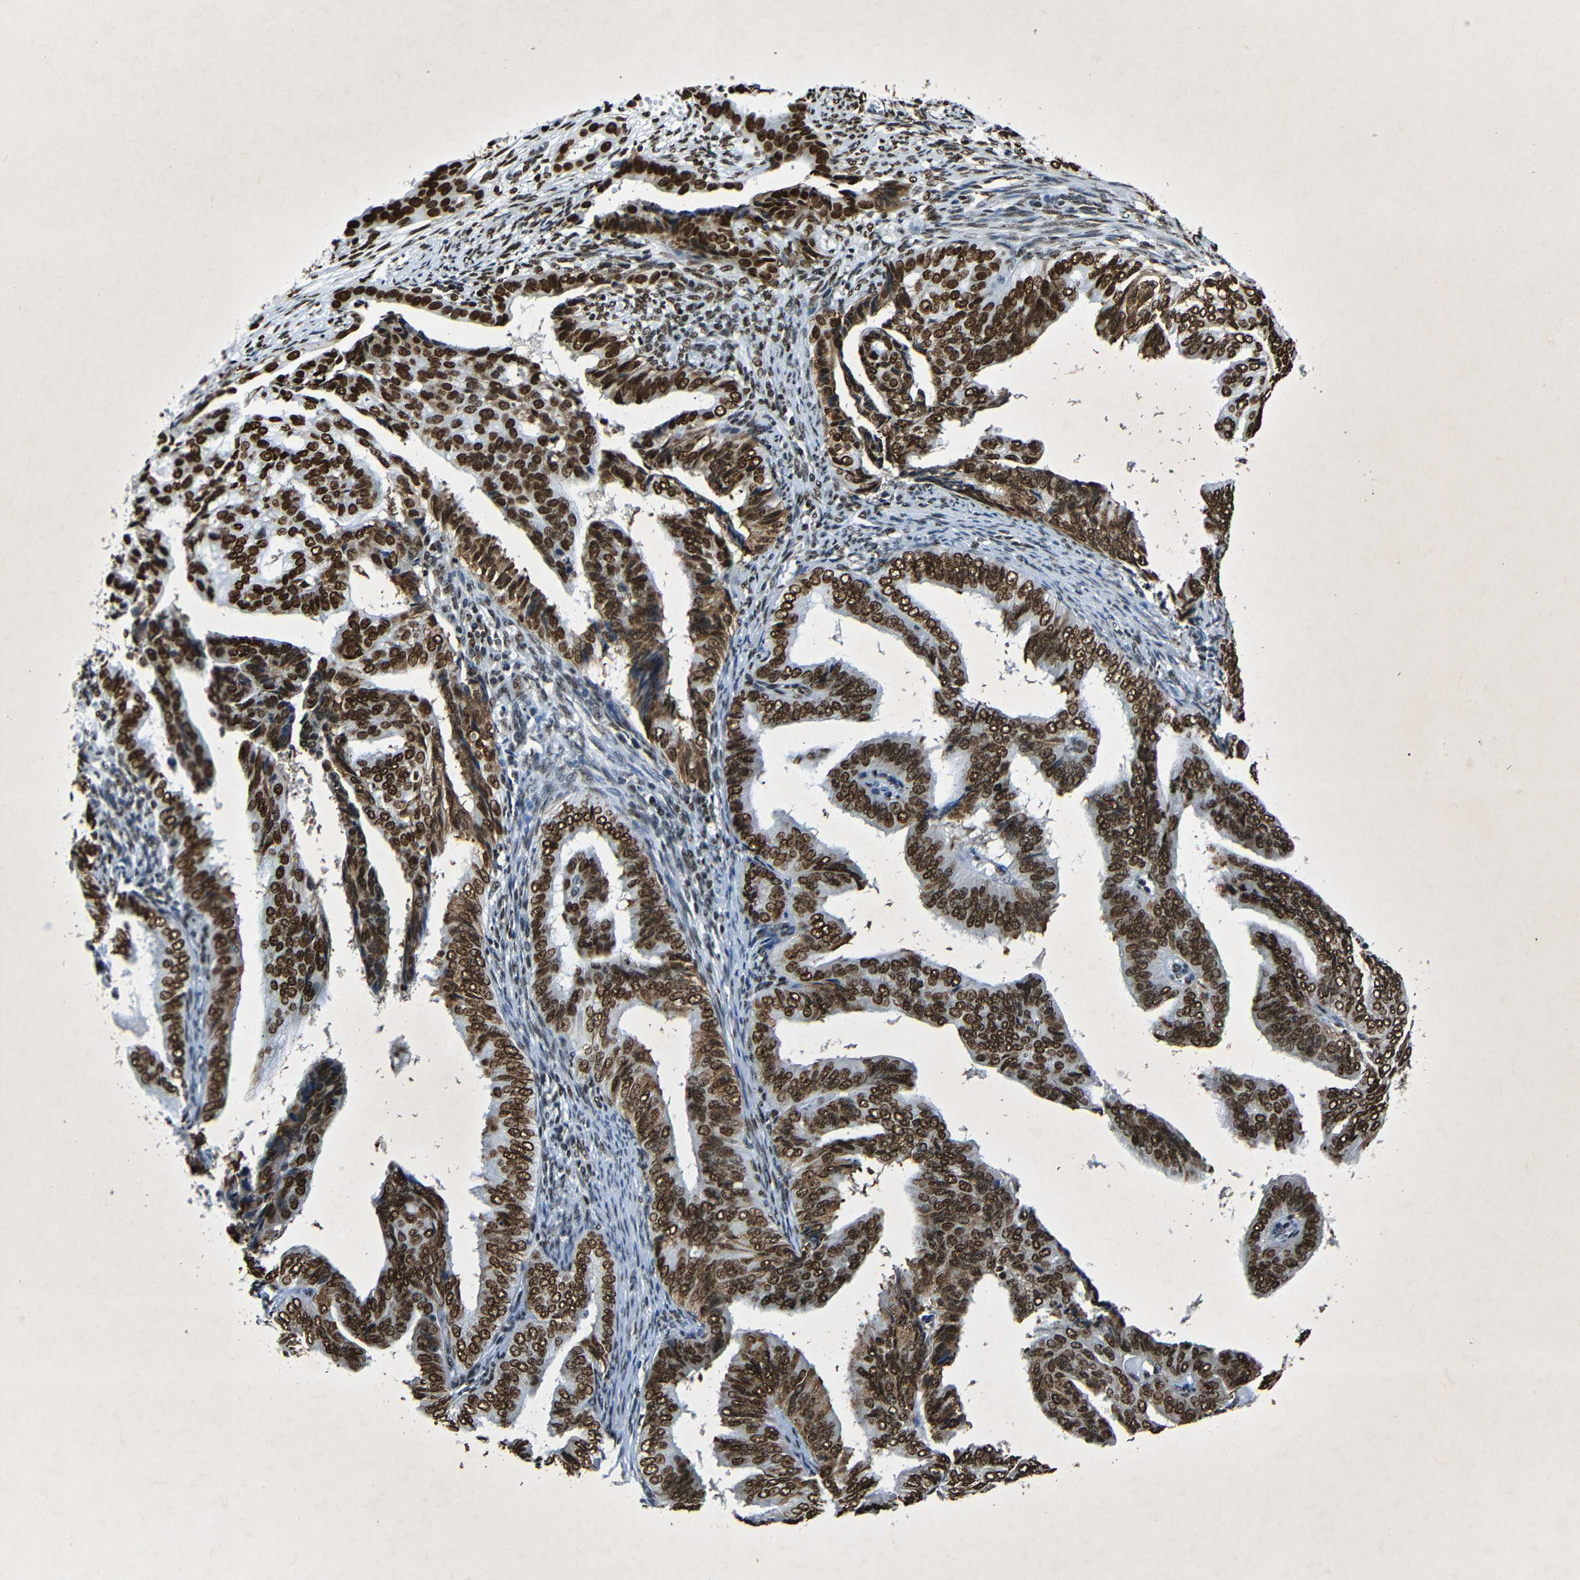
{"staining": {"intensity": "strong", "quantity": ">75%", "location": "nuclear"}, "tissue": "endometrial cancer", "cell_type": "Tumor cells", "image_type": "cancer", "snomed": [{"axis": "morphology", "description": "Adenocarcinoma, NOS"}, {"axis": "topography", "description": "Endometrium"}], "caption": "A micrograph of human adenocarcinoma (endometrial) stained for a protein exhibits strong nuclear brown staining in tumor cells.", "gene": "HMGN1", "patient": {"sex": "female", "age": 58}}